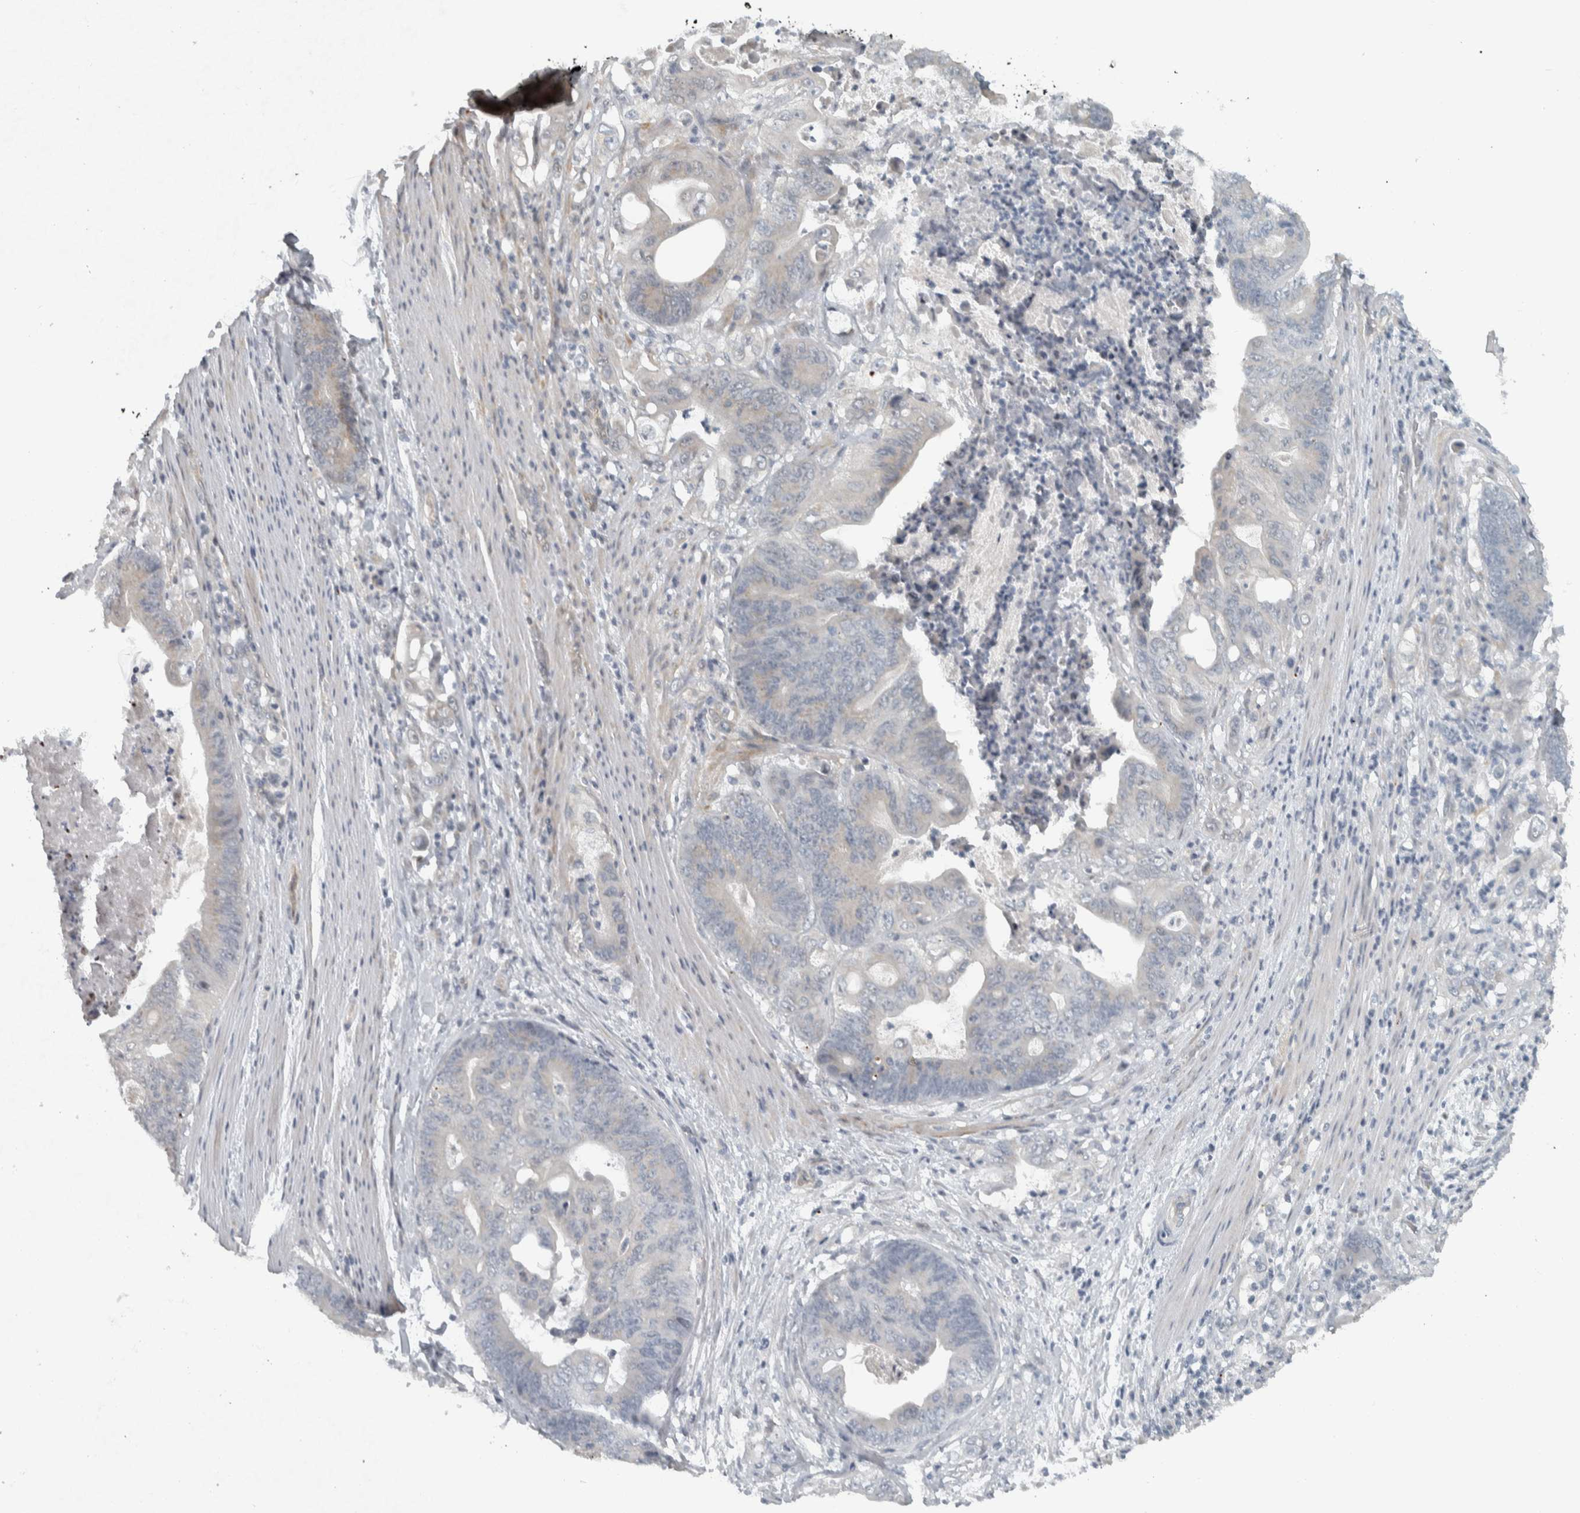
{"staining": {"intensity": "negative", "quantity": "none", "location": "none"}, "tissue": "stomach cancer", "cell_type": "Tumor cells", "image_type": "cancer", "snomed": [{"axis": "morphology", "description": "Adenocarcinoma, NOS"}, {"axis": "topography", "description": "Stomach"}], "caption": "DAB (3,3'-diaminobenzidine) immunohistochemical staining of stomach adenocarcinoma shows no significant staining in tumor cells.", "gene": "NAPG", "patient": {"sex": "female", "age": 73}}